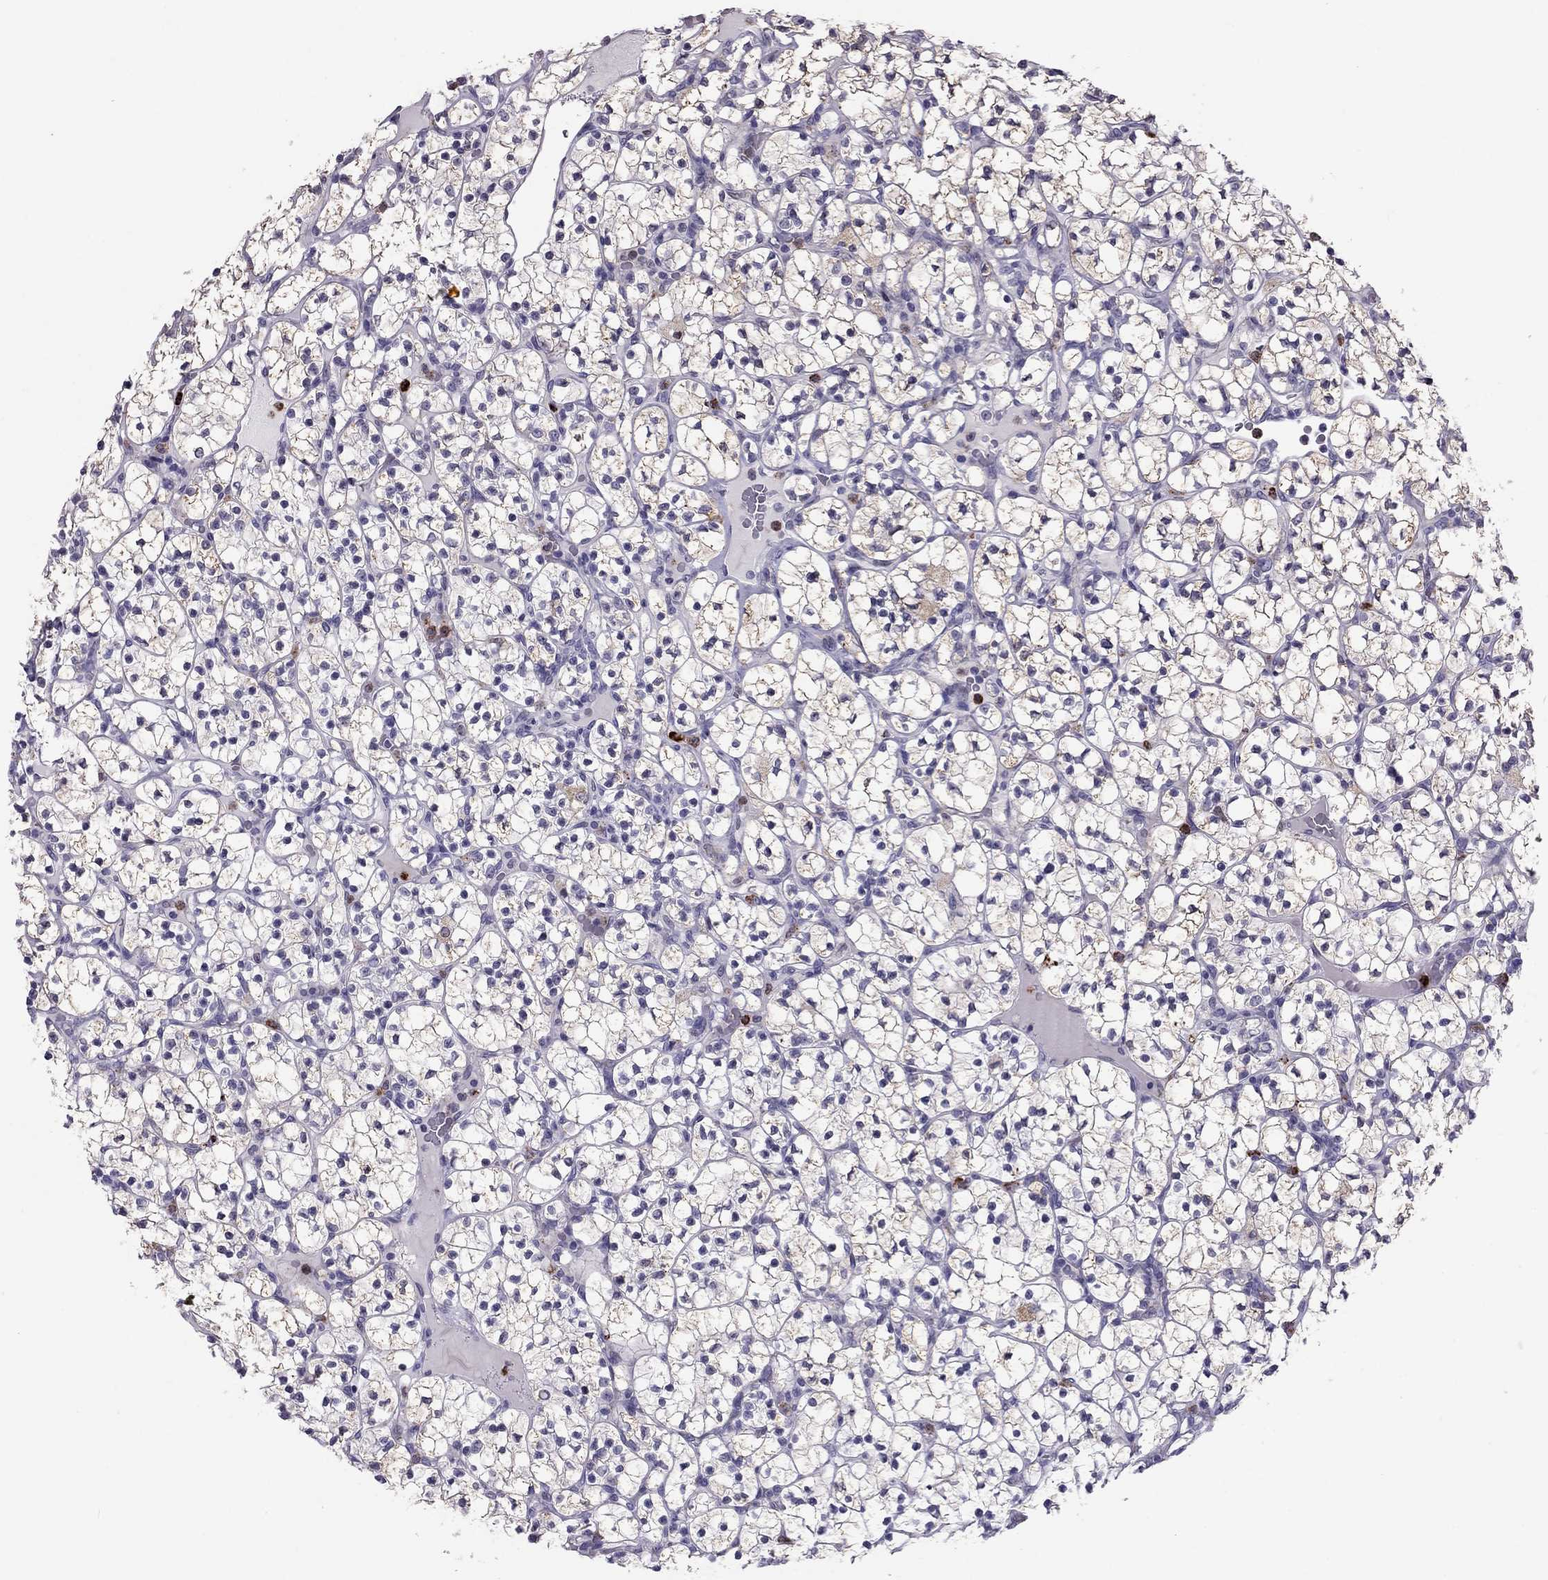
{"staining": {"intensity": "weak", "quantity": "25%-75%", "location": "cytoplasmic/membranous"}, "tissue": "renal cancer", "cell_type": "Tumor cells", "image_type": "cancer", "snomed": [{"axis": "morphology", "description": "Adenocarcinoma, NOS"}, {"axis": "topography", "description": "Kidney"}], "caption": "An image of renal cancer (adenocarcinoma) stained for a protein reveals weak cytoplasmic/membranous brown staining in tumor cells.", "gene": "CCL27", "patient": {"sex": "female", "age": 89}}